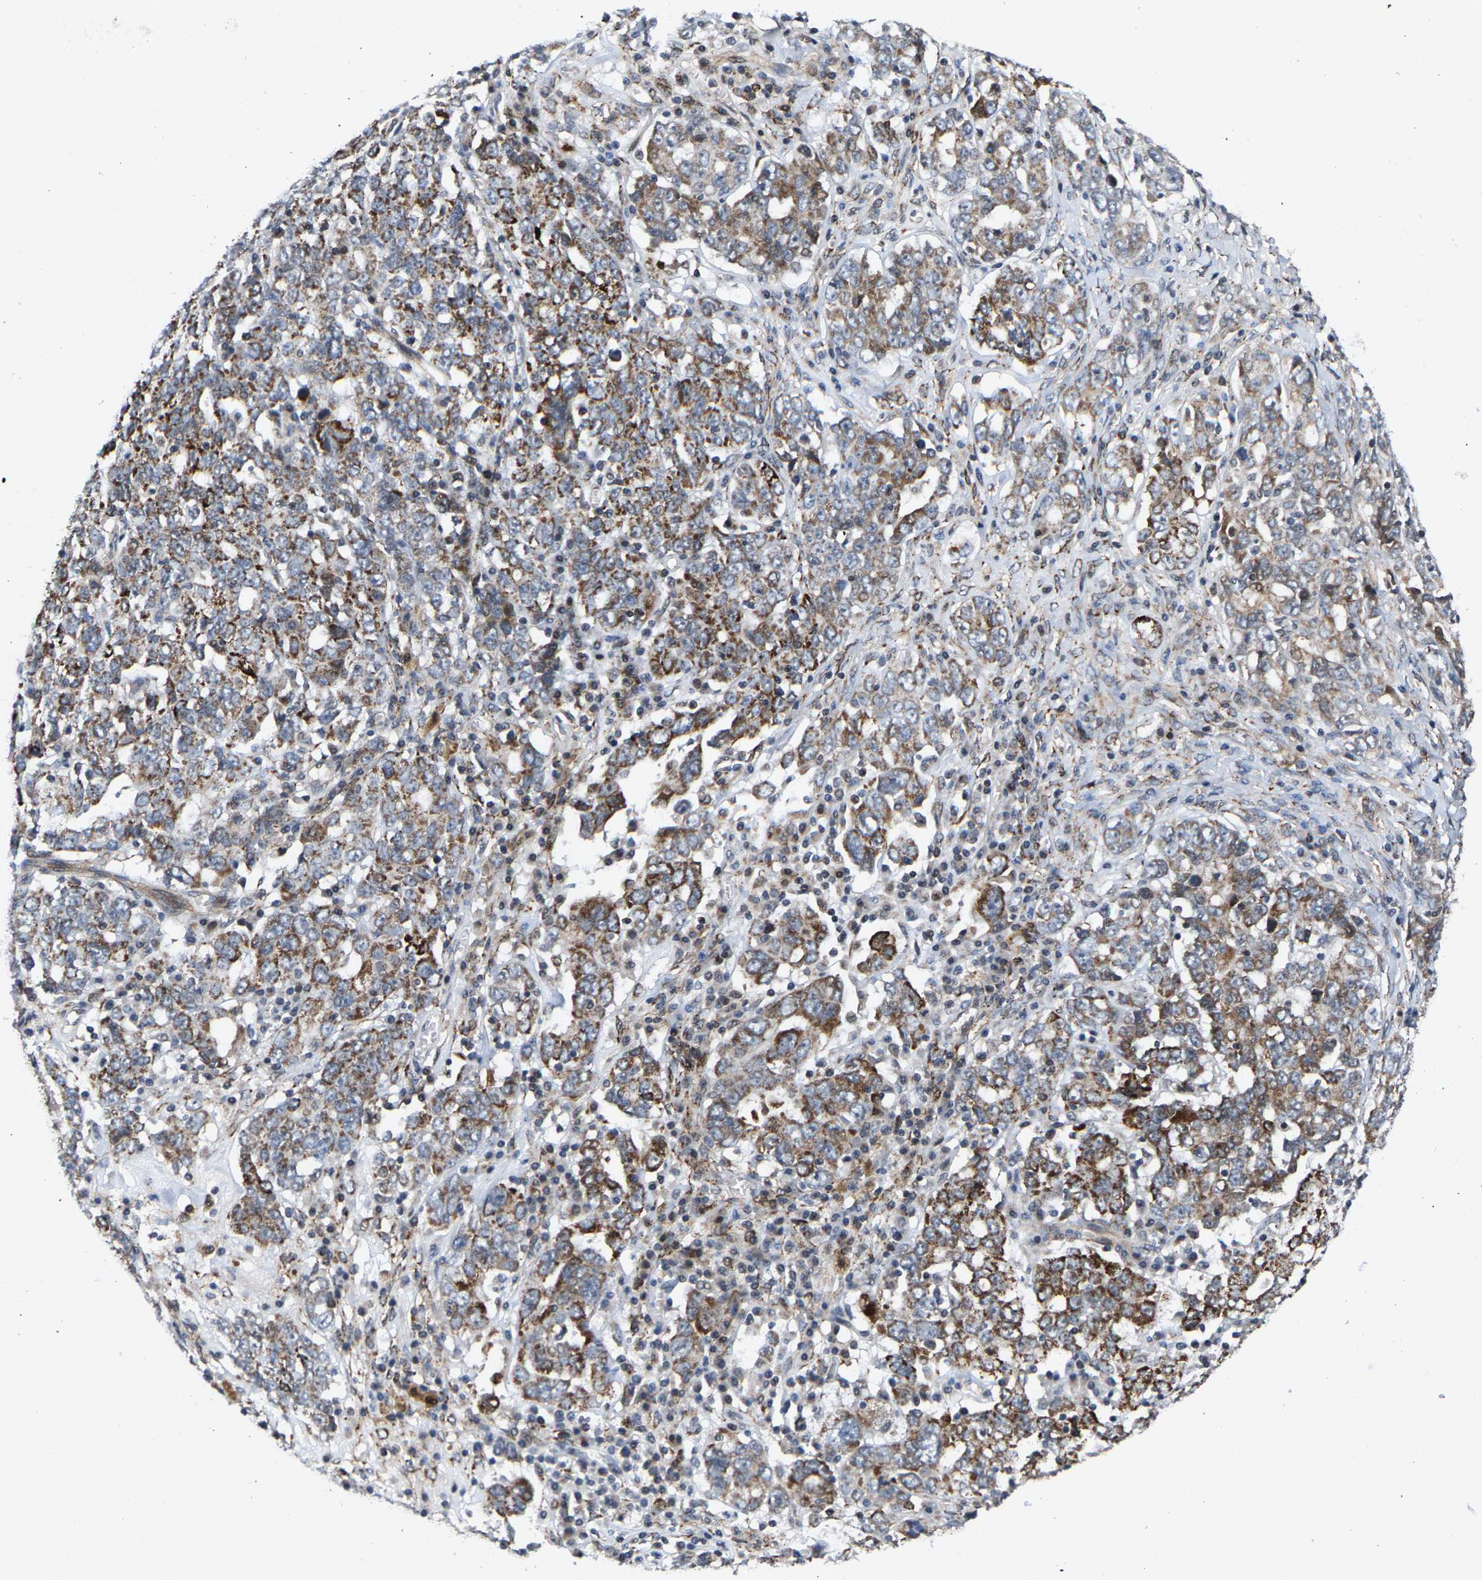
{"staining": {"intensity": "moderate", "quantity": "25%-75%", "location": "cytoplasmic/membranous"}, "tissue": "ovarian cancer", "cell_type": "Tumor cells", "image_type": "cancer", "snomed": [{"axis": "morphology", "description": "Carcinoma, endometroid"}, {"axis": "topography", "description": "Ovary"}], "caption": "A brown stain labels moderate cytoplasmic/membranous positivity of a protein in ovarian cancer (endometroid carcinoma) tumor cells. (DAB (3,3'-diaminobenzidine) IHC with brightfield microscopy, high magnification).", "gene": "TDRKH", "patient": {"sex": "female", "age": 62}}